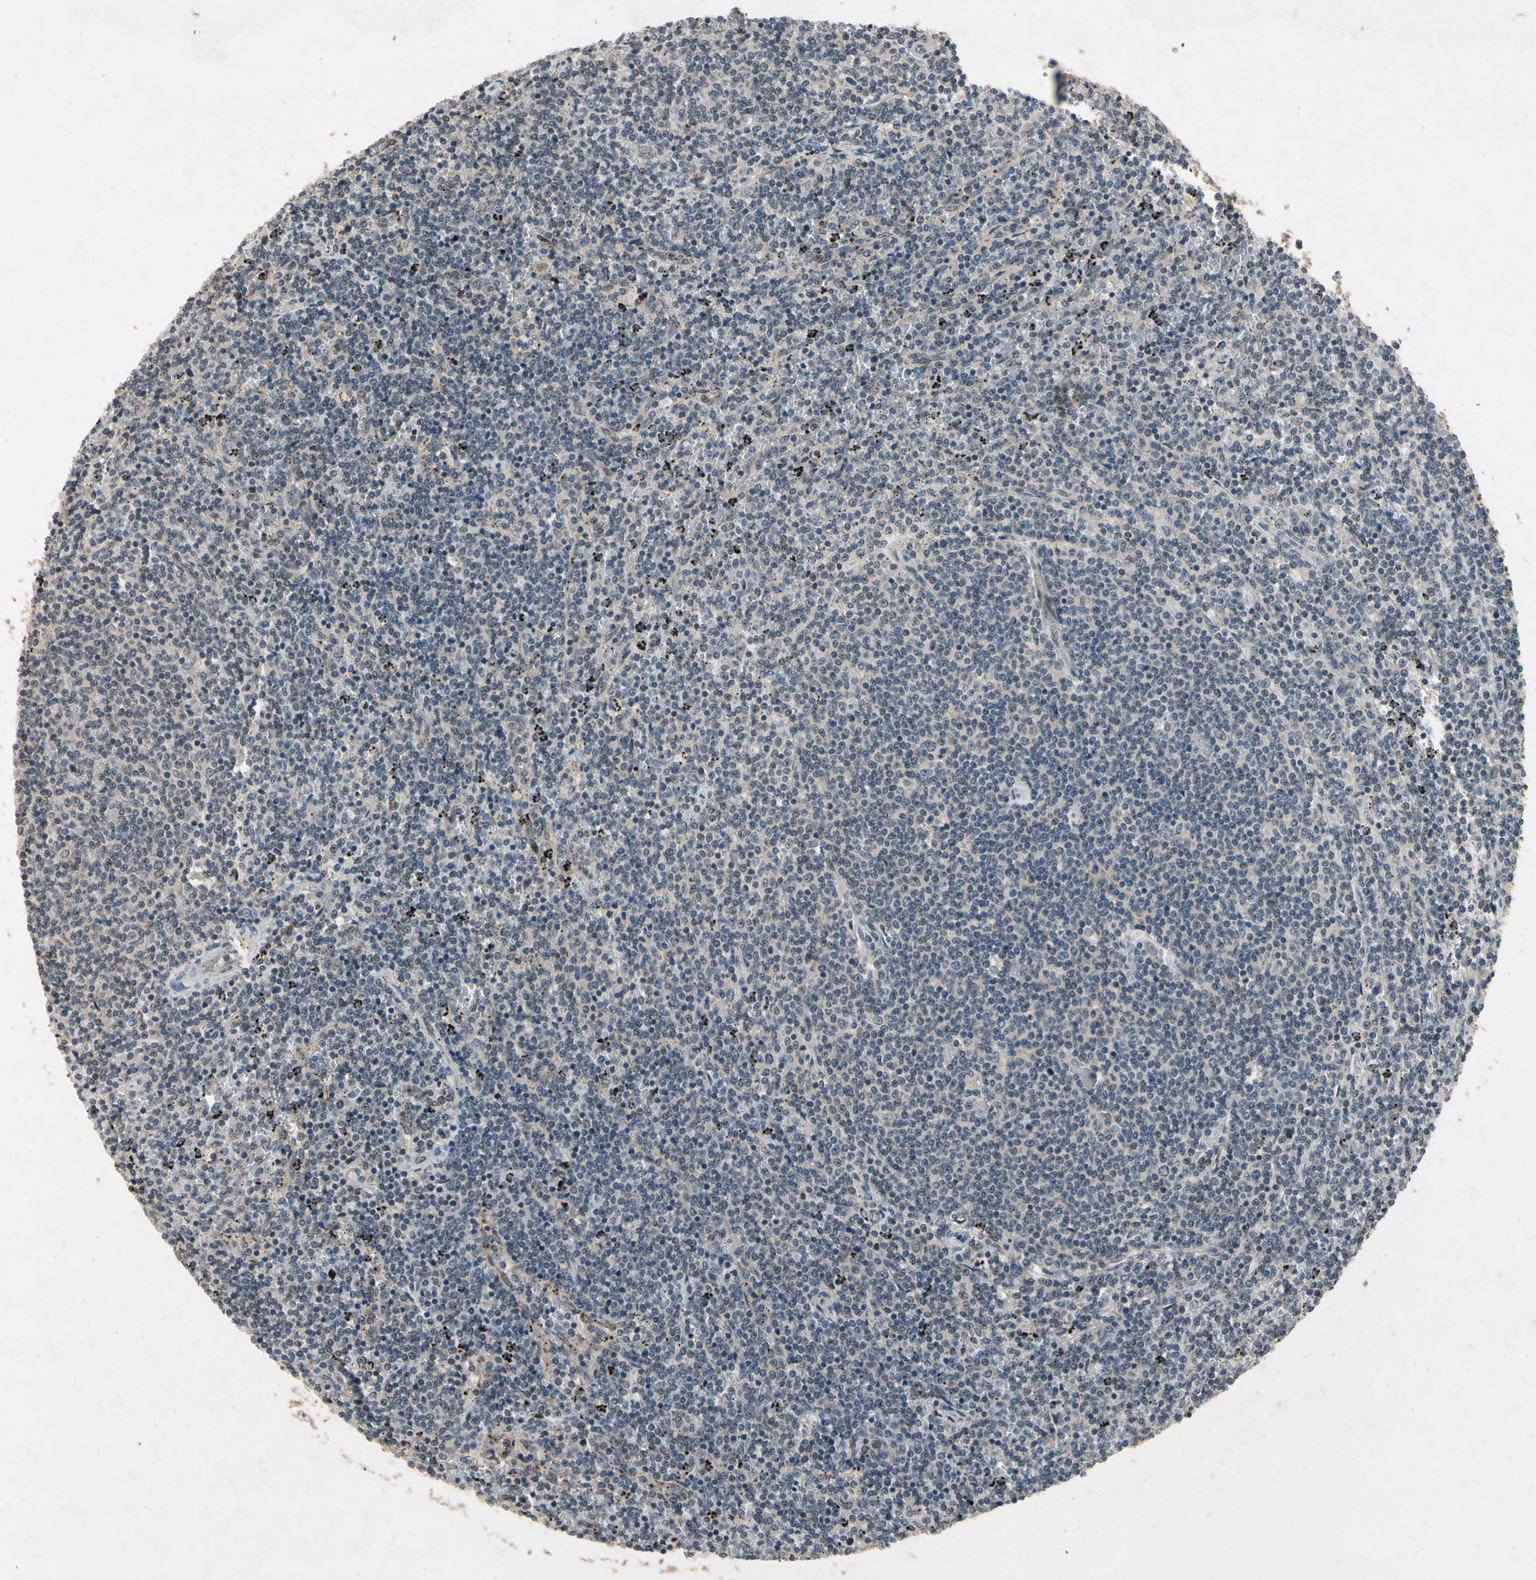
{"staining": {"intensity": "weak", "quantity": "<25%", "location": "cytoplasmic/membranous"}, "tissue": "lymphoma", "cell_type": "Tumor cells", "image_type": "cancer", "snomed": [{"axis": "morphology", "description": "Malignant lymphoma, non-Hodgkin's type, Low grade"}, {"axis": "topography", "description": "Spleen"}], "caption": "The immunohistochemistry micrograph has no significant positivity in tumor cells of lymphoma tissue. (Stains: DAB immunohistochemistry with hematoxylin counter stain, Microscopy: brightfield microscopy at high magnification).", "gene": "DPY19L3", "patient": {"sex": "female", "age": 50}}